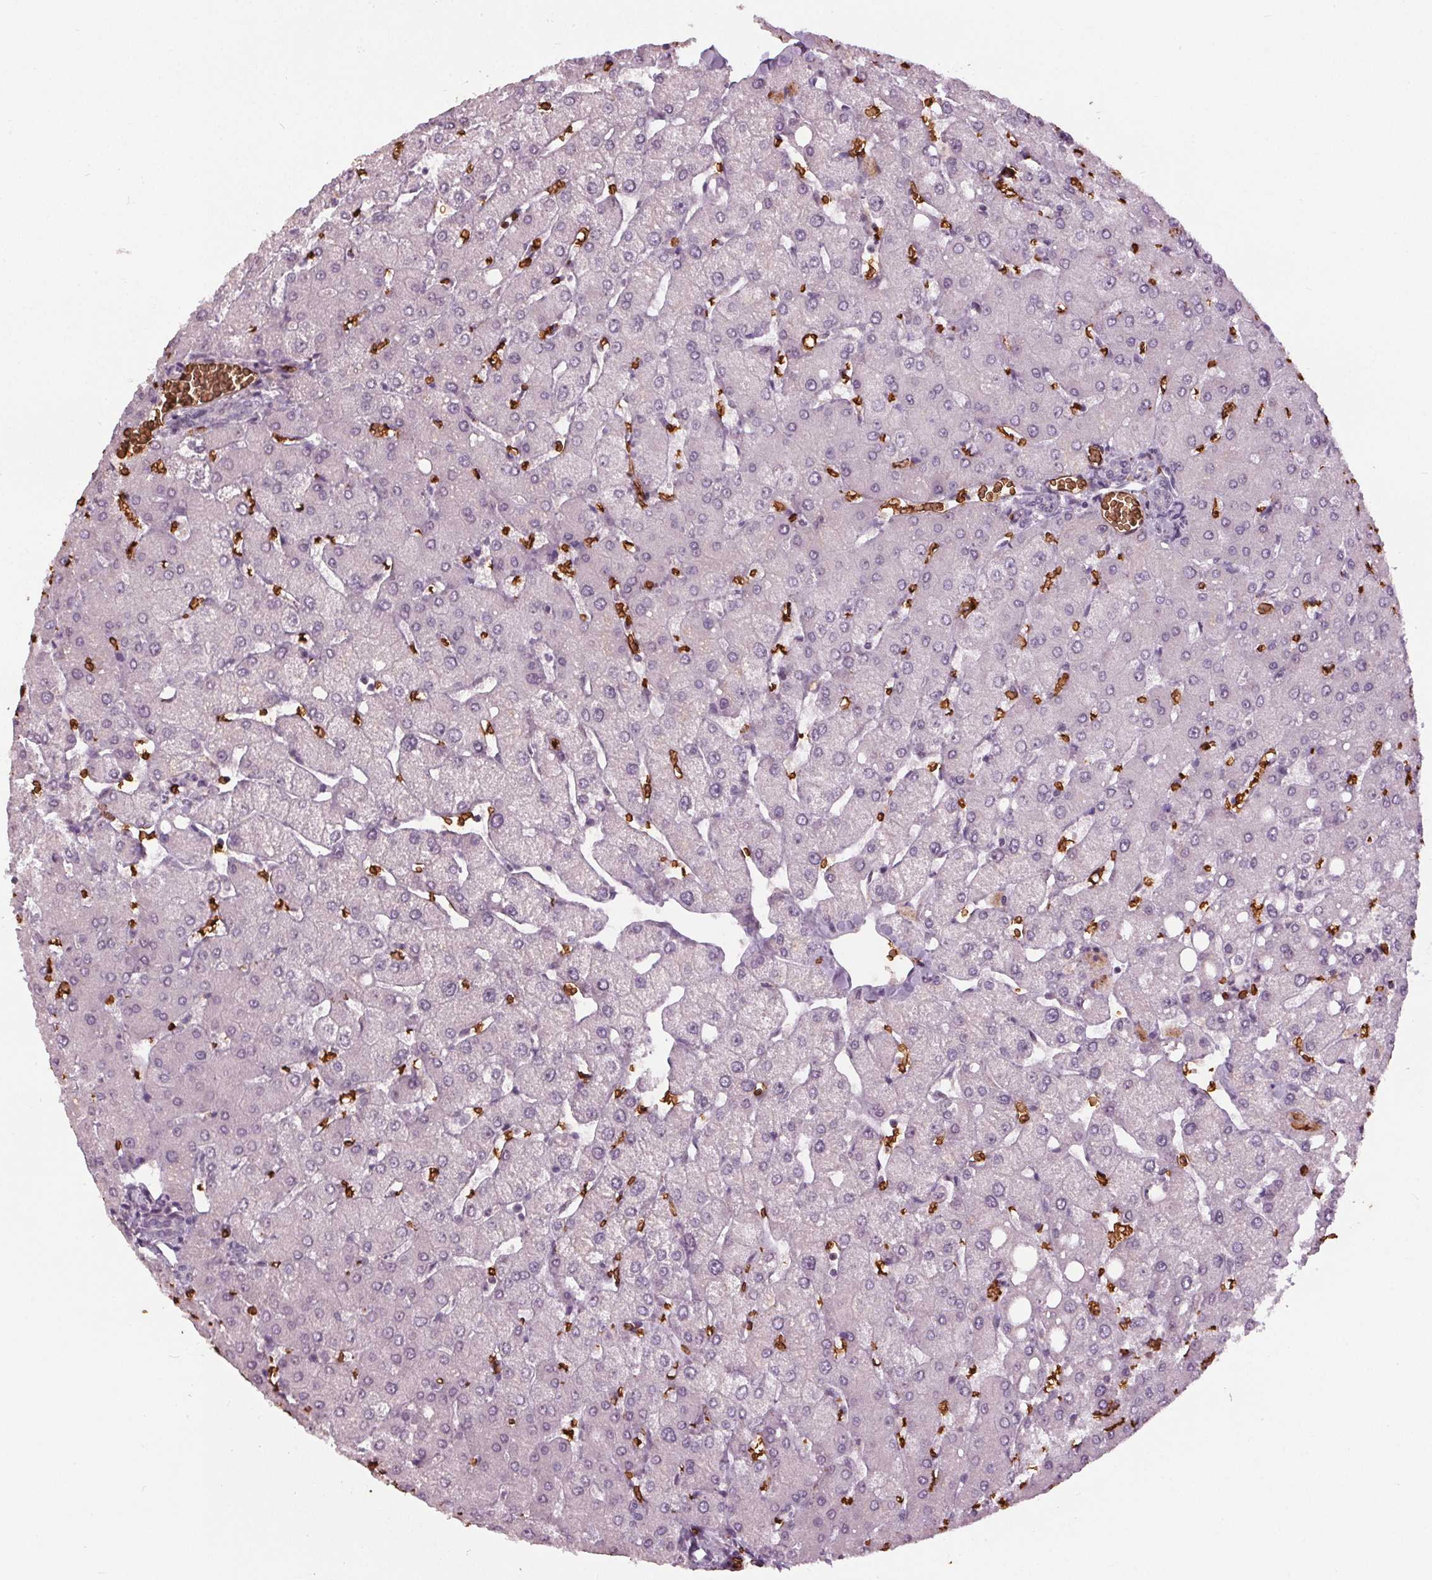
{"staining": {"intensity": "negative", "quantity": "none", "location": "none"}, "tissue": "liver", "cell_type": "Cholangiocytes", "image_type": "normal", "snomed": [{"axis": "morphology", "description": "Normal tissue, NOS"}, {"axis": "topography", "description": "Liver"}], "caption": "This photomicrograph is of unremarkable liver stained with IHC to label a protein in brown with the nuclei are counter-stained blue. There is no positivity in cholangiocytes.", "gene": "SLC4A1", "patient": {"sex": "female", "age": 54}}